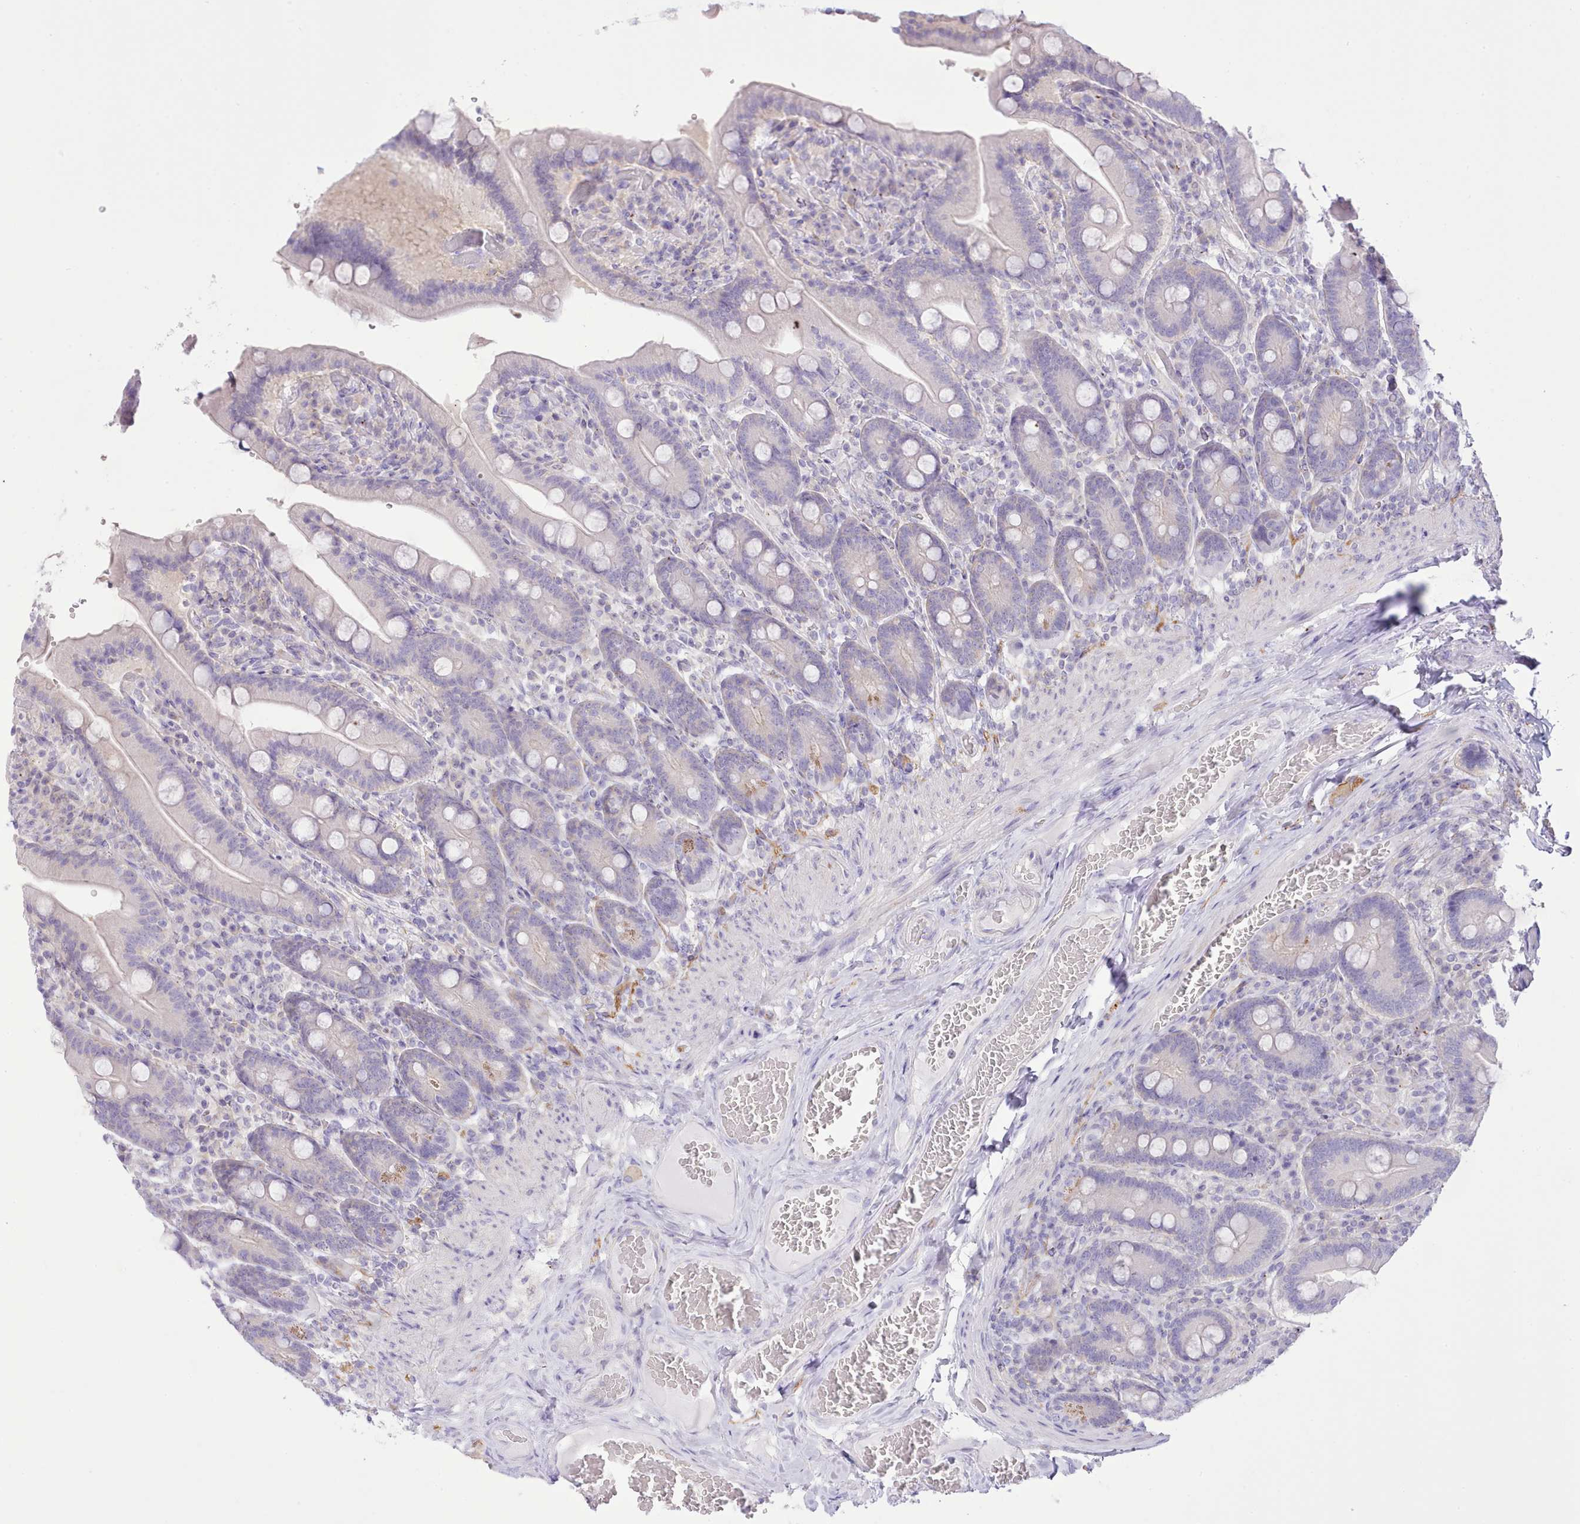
{"staining": {"intensity": "negative", "quantity": "none", "location": "none"}, "tissue": "duodenum", "cell_type": "Glandular cells", "image_type": "normal", "snomed": [{"axis": "morphology", "description": "Normal tissue, NOS"}, {"axis": "topography", "description": "Duodenum"}], "caption": "This is an immunohistochemistry (IHC) image of normal human duodenum. There is no expression in glandular cells.", "gene": "MDFI", "patient": {"sex": "female", "age": 62}}